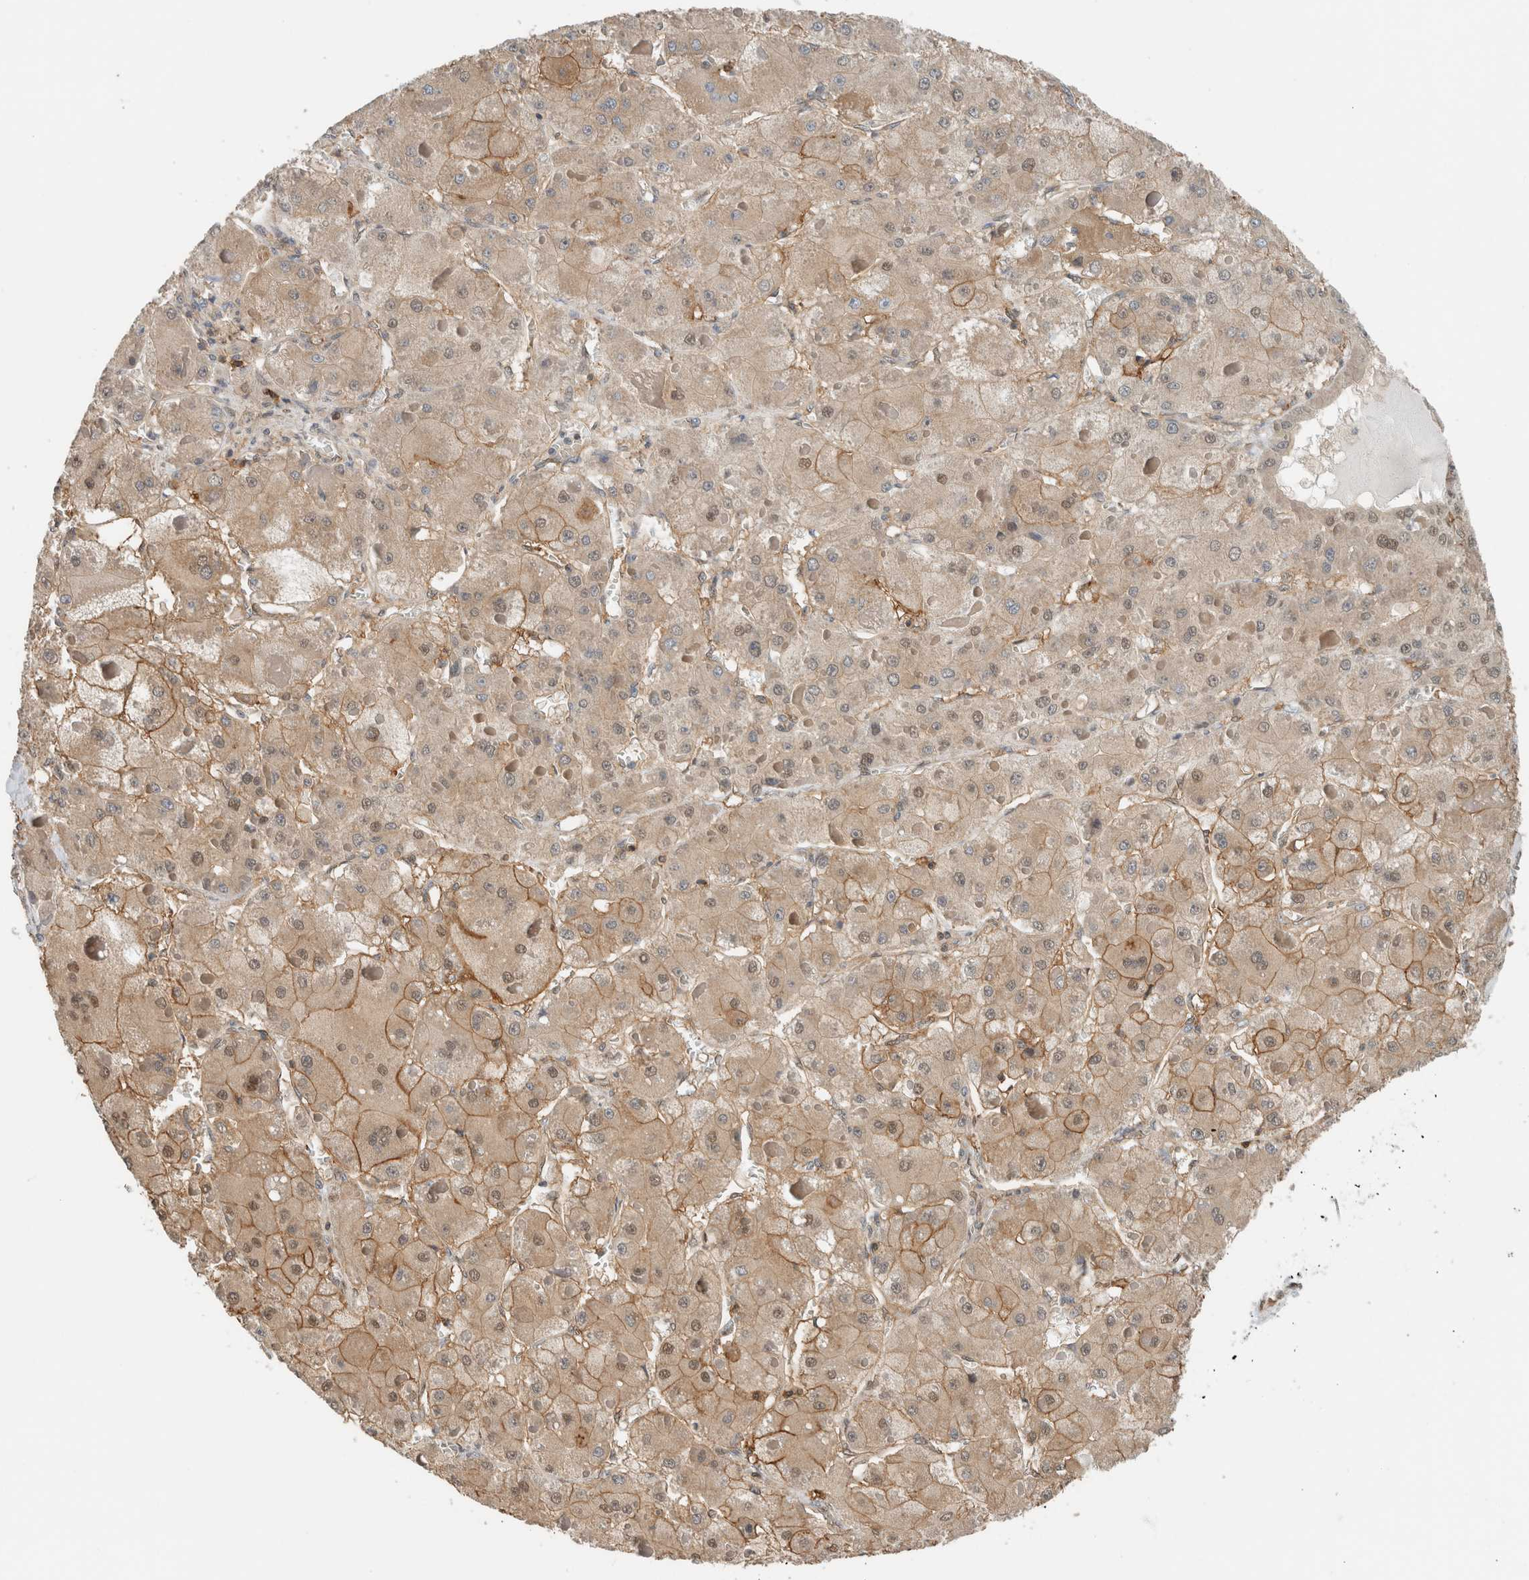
{"staining": {"intensity": "moderate", "quantity": "25%-75%", "location": "cytoplasmic/membranous,nuclear"}, "tissue": "liver cancer", "cell_type": "Tumor cells", "image_type": "cancer", "snomed": [{"axis": "morphology", "description": "Carcinoma, Hepatocellular, NOS"}, {"axis": "topography", "description": "Liver"}], "caption": "This image shows liver hepatocellular carcinoma stained with IHC to label a protein in brown. The cytoplasmic/membranous and nuclear of tumor cells show moderate positivity for the protein. Nuclei are counter-stained blue.", "gene": "PFDN4", "patient": {"sex": "female", "age": 73}}